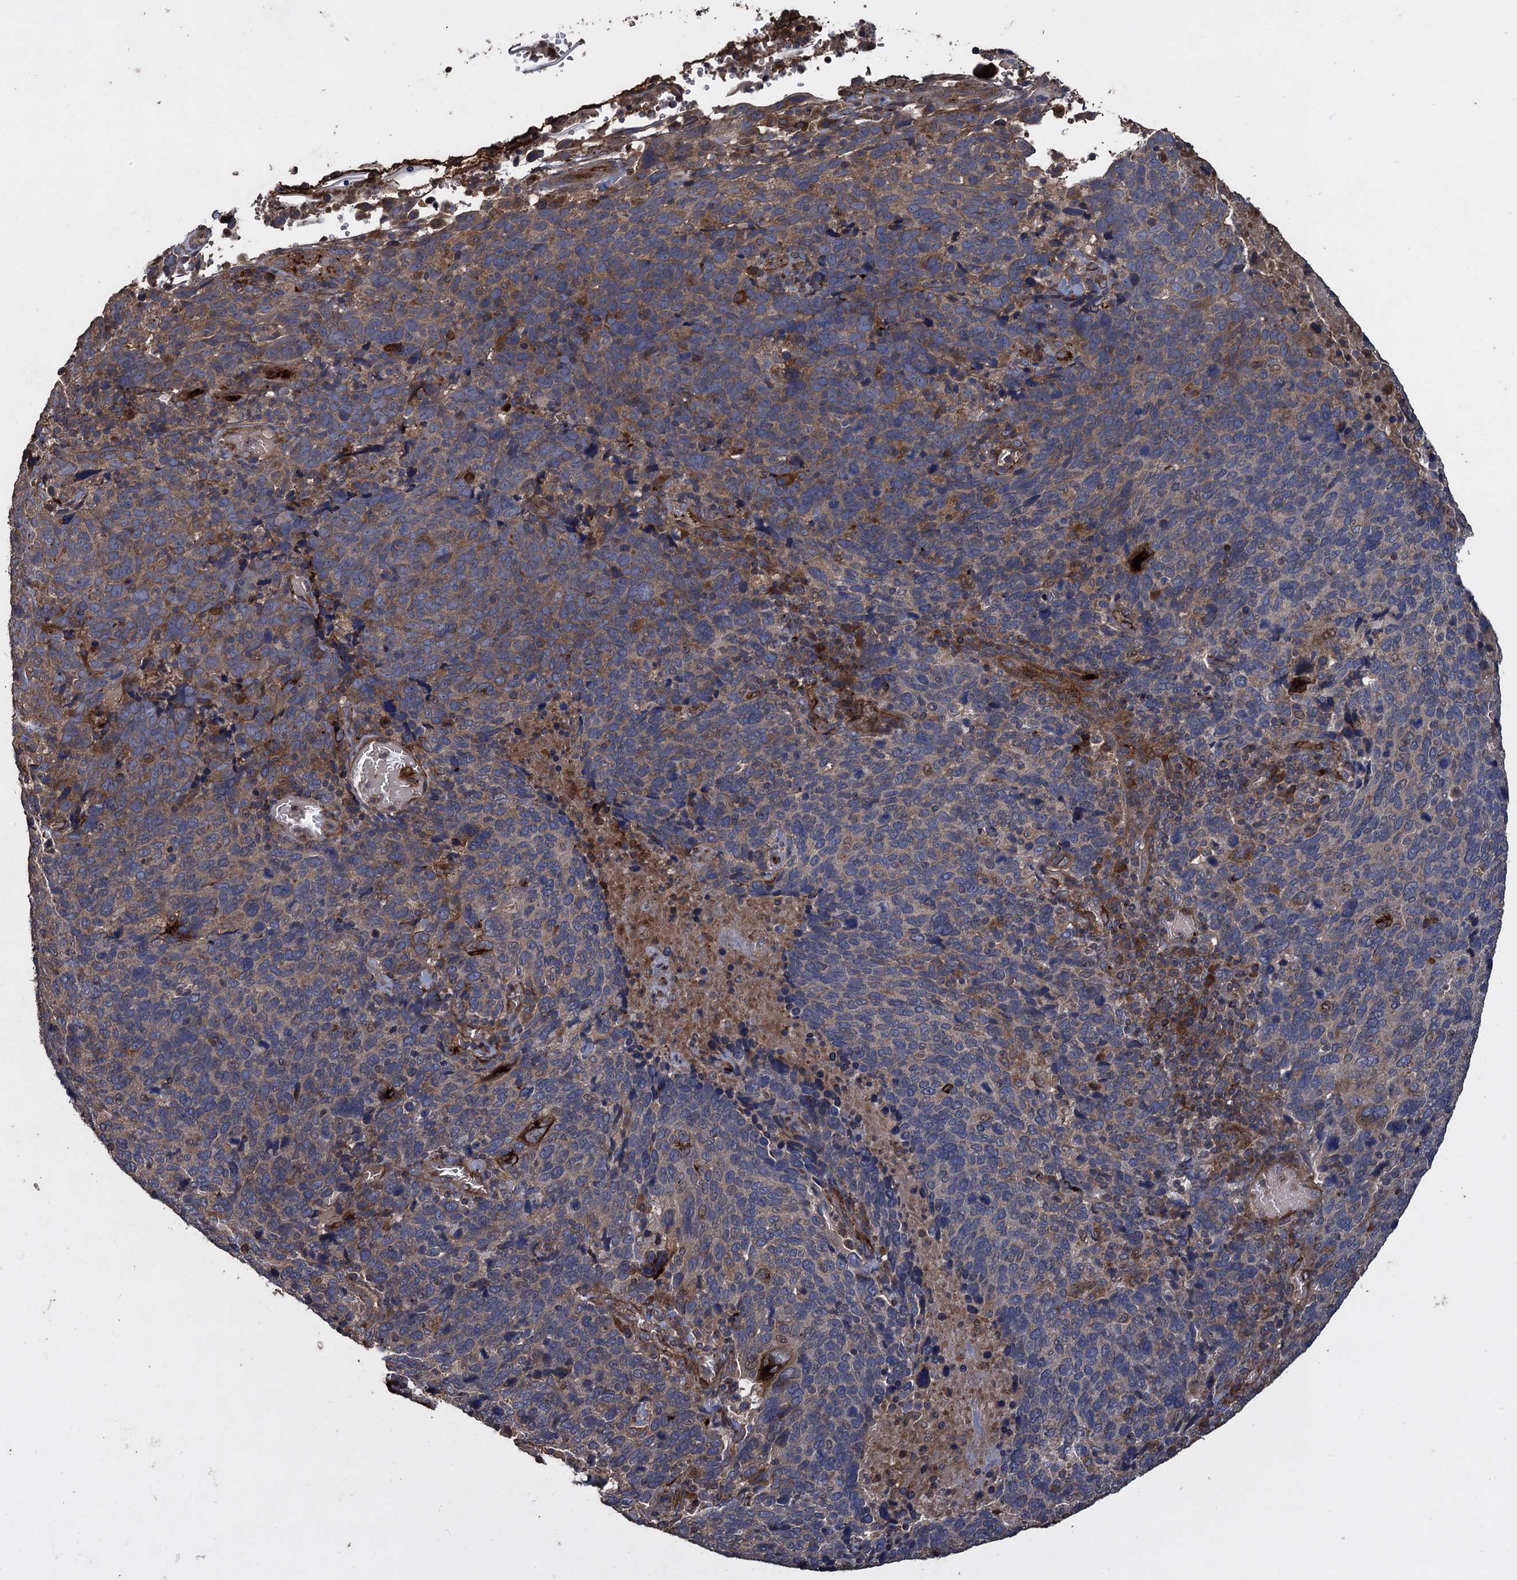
{"staining": {"intensity": "moderate", "quantity": "<25%", "location": "cytoplasmic/membranous"}, "tissue": "cervical cancer", "cell_type": "Tumor cells", "image_type": "cancer", "snomed": [{"axis": "morphology", "description": "Squamous cell carcinoma, NOS"}, {"axis": "topography", "description": "Cervix"}], "caption": "Approximately <25% of tumor cells in human cervical cancer (squamous cell carcinoma) exhibit moderate cytoplasmic/membranous protein staining as visualized by brown immunohistochemical staining.", "gene": "TXNDC11", "patient": {"sex": "female", "age": 41}}